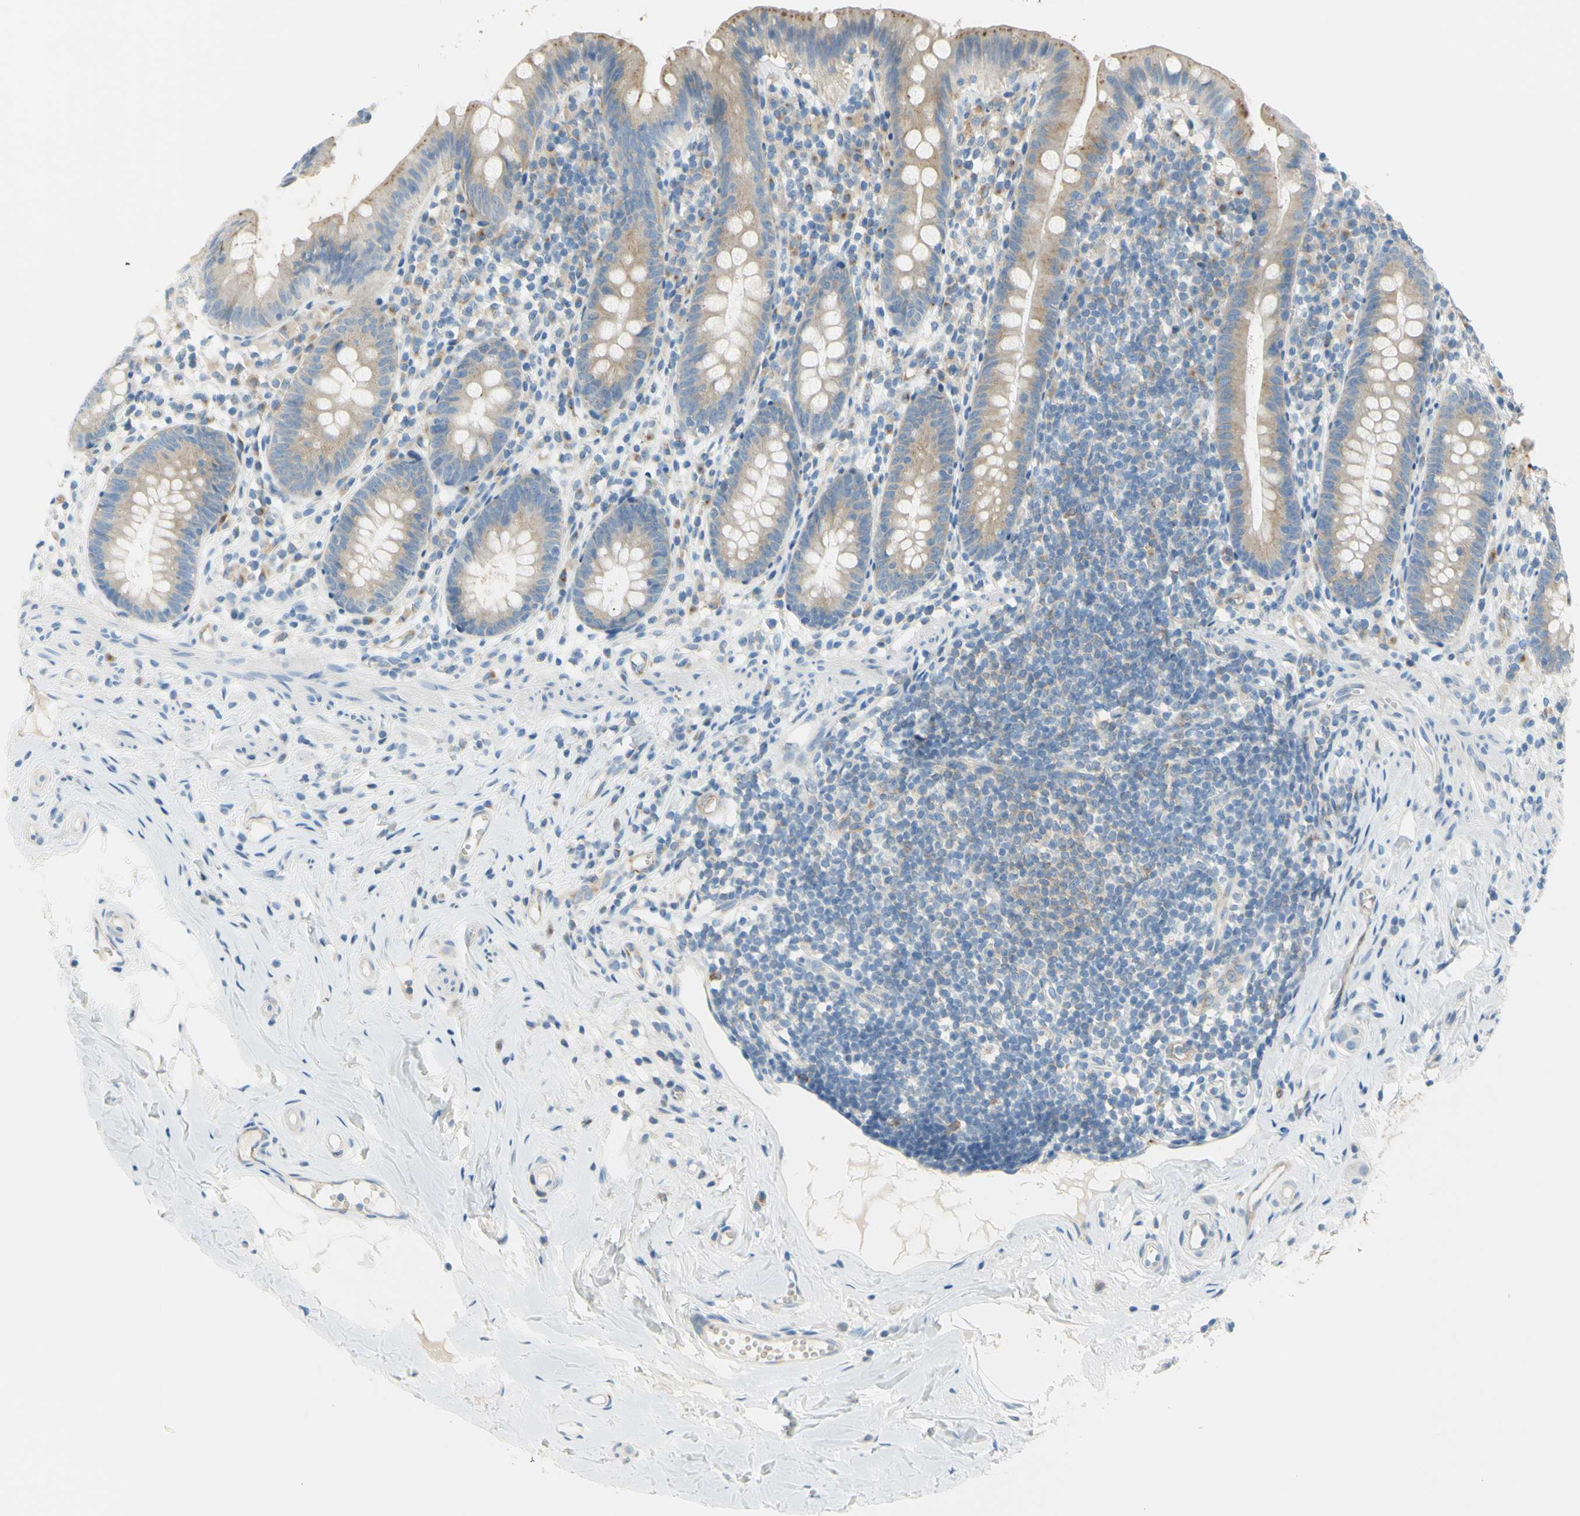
{"staining": {"intensity": "moderate", "quantity": ">75%", "location": "cytoplasmic/membranous"}, "tissue": "appendix", "cell_type": "Glandular cells", "image_type": "normal", "snomed": [{"axis": "morphology", "description": "Normal tissue, NOS"}, {"axis": "topography", "description": "Appendix"}], "caption": "Unremarkable appendix exhibits moderate cytoplasmic/membranous staining in approximately >75% of glandular cells Immunohistochemistry stains the protein of interest in brown and the nuclei are stained blue..", "gene": "FRMD4B", "patient": {"sex": "male", "age": 52}}